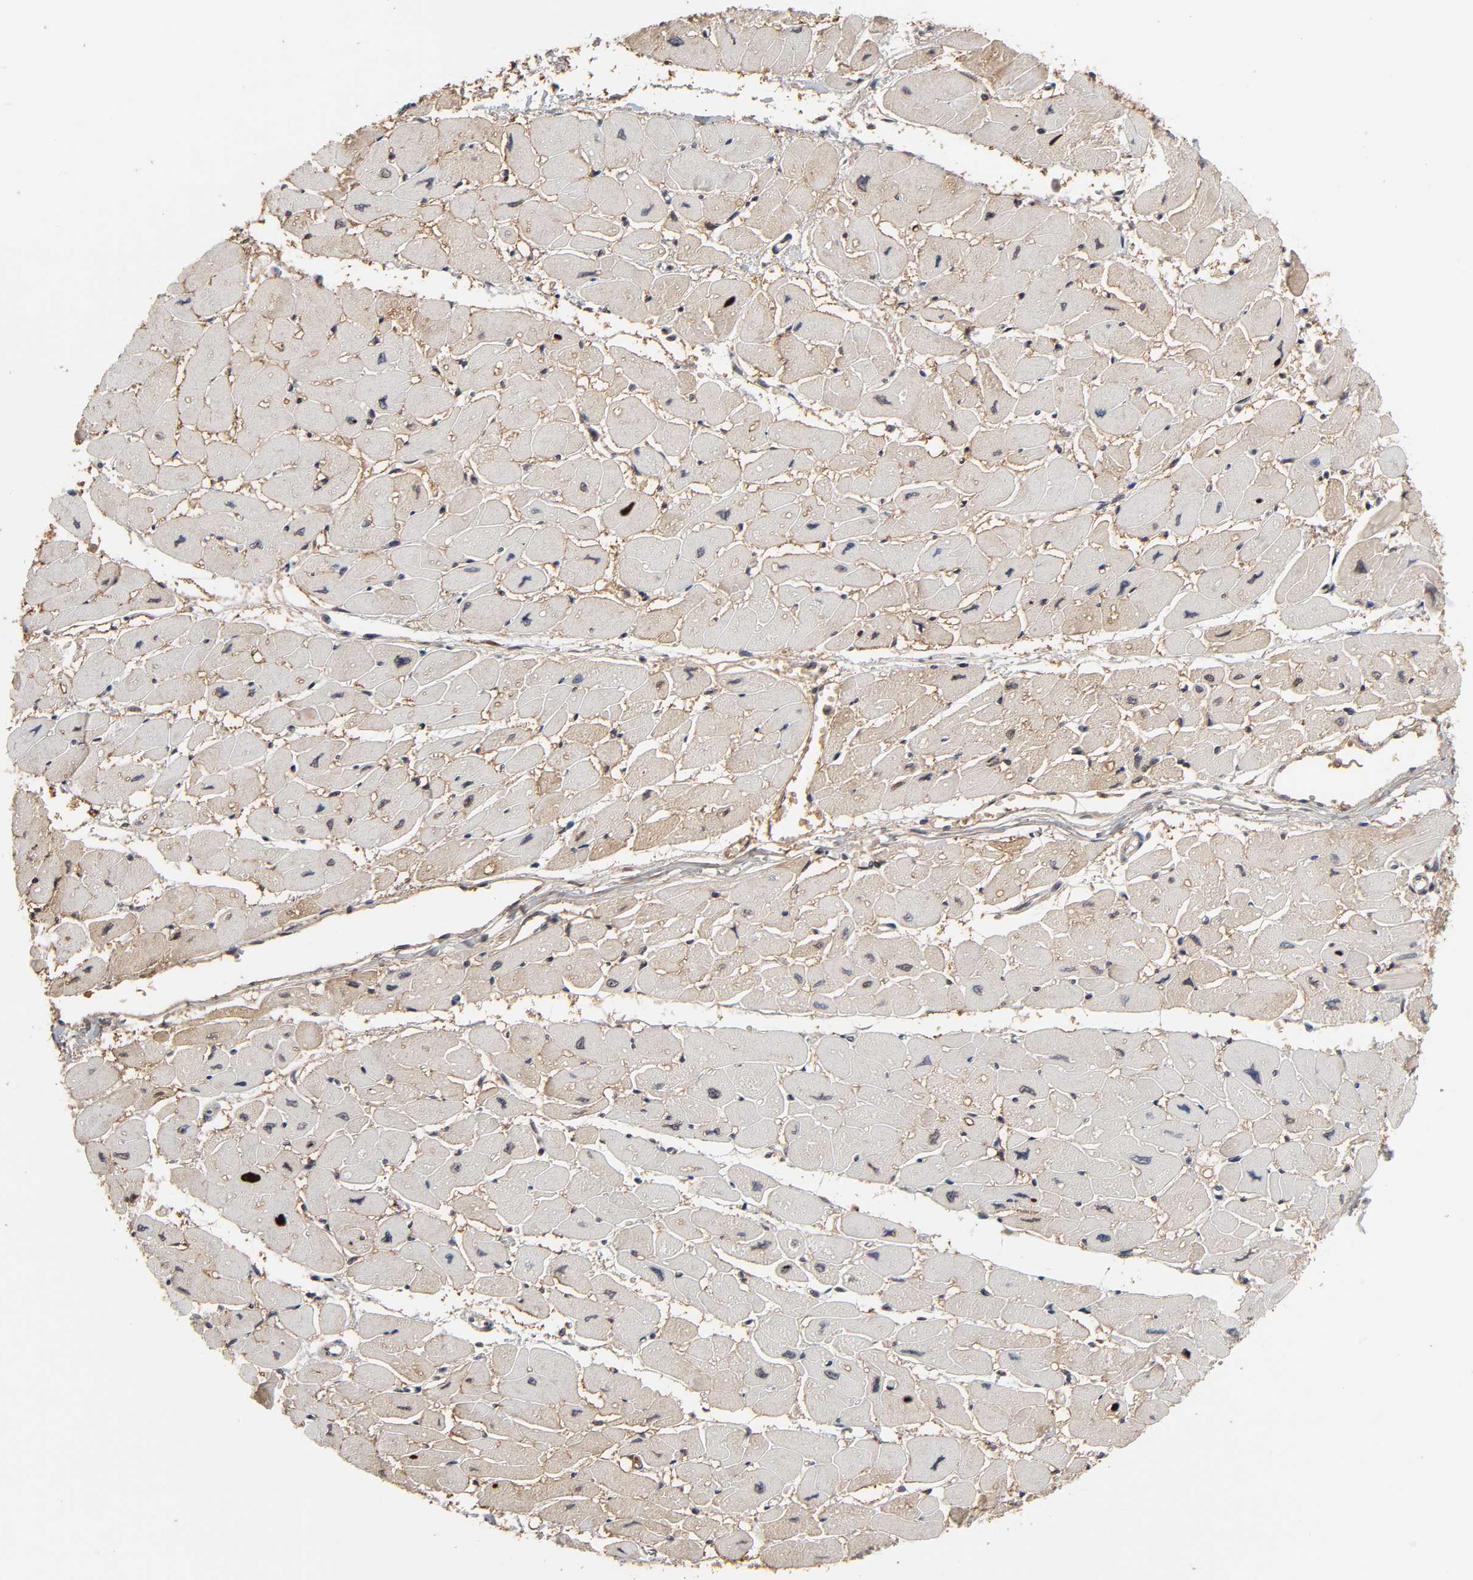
{"staining": {"intensity": "moderate", "quantity": "25%-75%", "location": "cytoplasmic/membranous,nuclear"}, "tissue": "heart muscle", "cell_type": "Cardiomyocytes", "image_type": "normal", "snomed": [{"axis": "morphology", "description": "Normal tissue, NOS"}, {"axis": "topography", "description": "Heart"}], "caption": "IHC staining of unremarkable heart muscle, which exhibits medium levels of moderate cytoplasmic/membranous,nuclear positivity in about 25%-75% of cardiomyocytes indicating moderate cytoplasmic/membranous,nuclear protein positivity. The staining was performed using DAB (3,3'-diaminobenzidine) (brown) for protein detection and nuclei were counterstained in hematoxylin (blue).", "gene": "CPN2", "patient": {"sex": "female", "age": 54}}